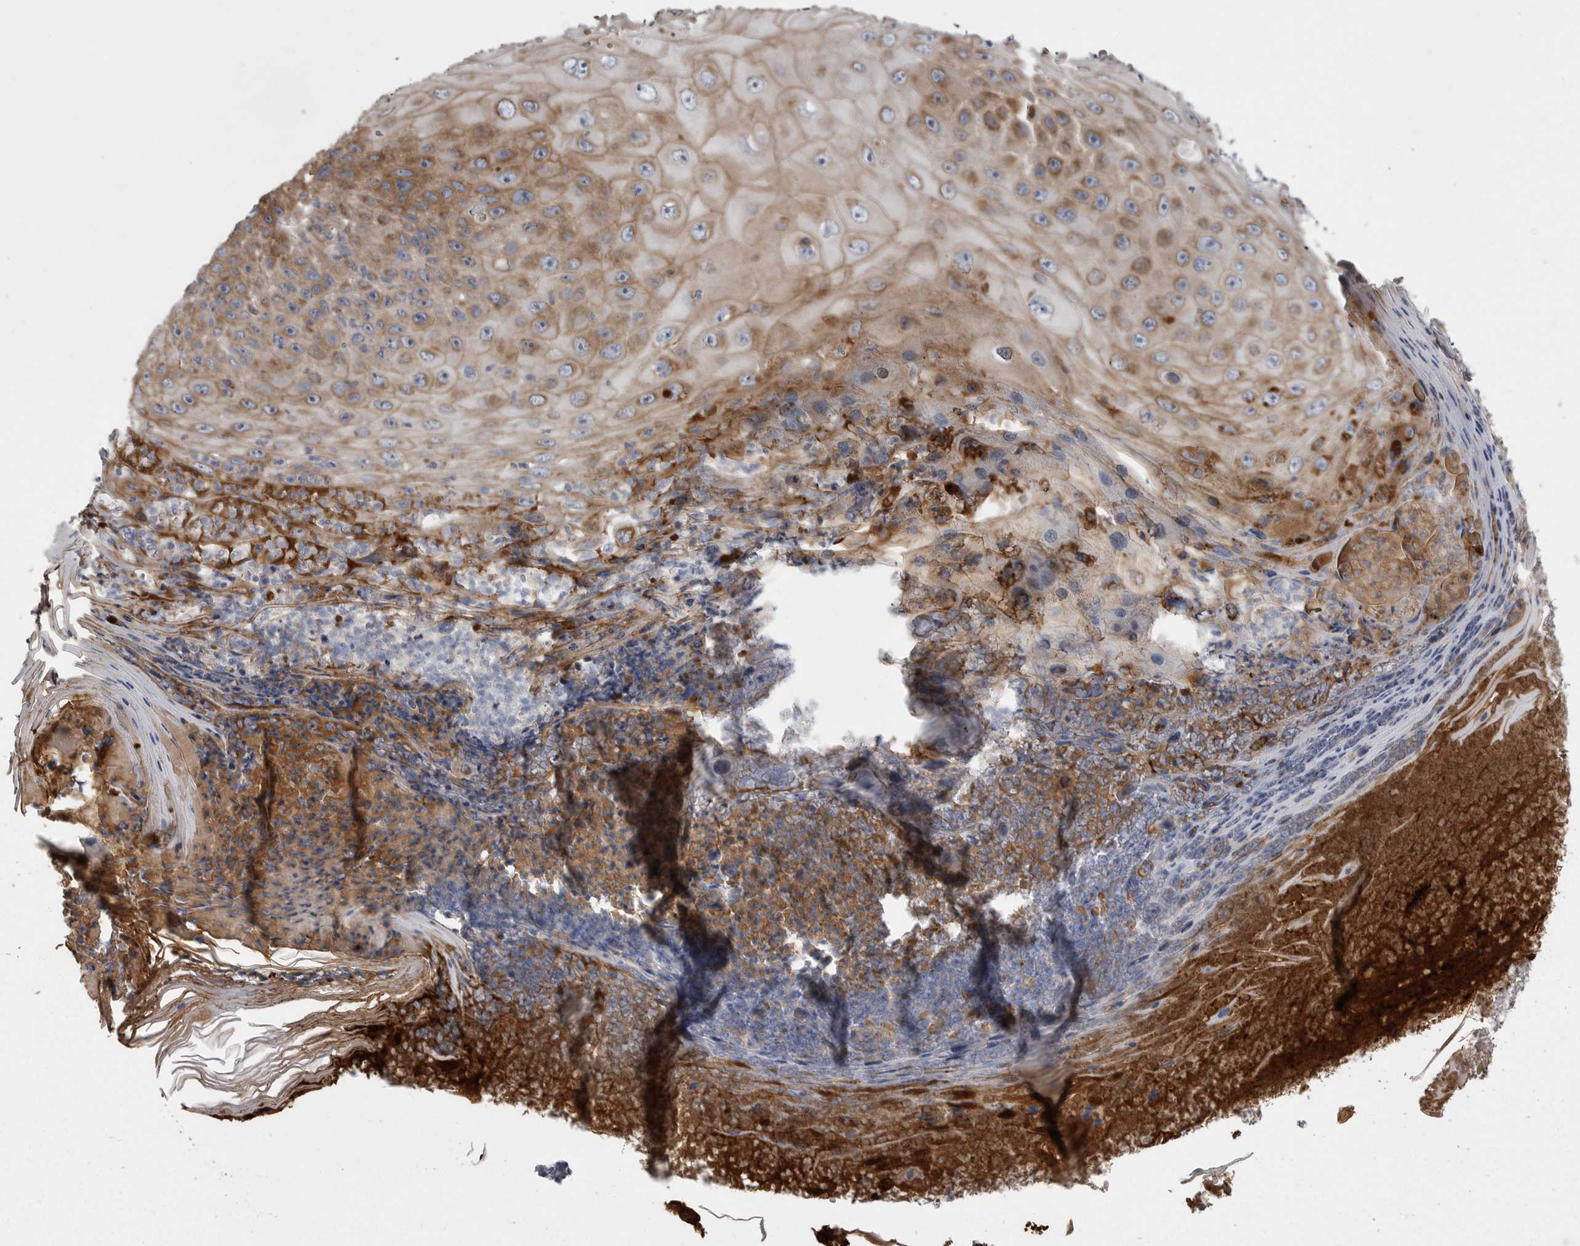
{"staining": {"intensity": "moderate", "quantity": ">75%", "location": "cytoplasmic/membranous"}, "tissue": "skin cancer", "cell_type": "Tumor cells", "image_type": "cancer", "snomed": [{"axis": "morphology", "description": "Squamous cell carcinoma, NOS"}, {"axis": "topography", "description": "Skin"}], "caption": "Skin squamous cell carcinoma stained for a protein exhibits moderate cytoplasmic/membranous positivity in tumor cells.", "gene": "CRP", "patient": {"sex": "female", "age": 88}}